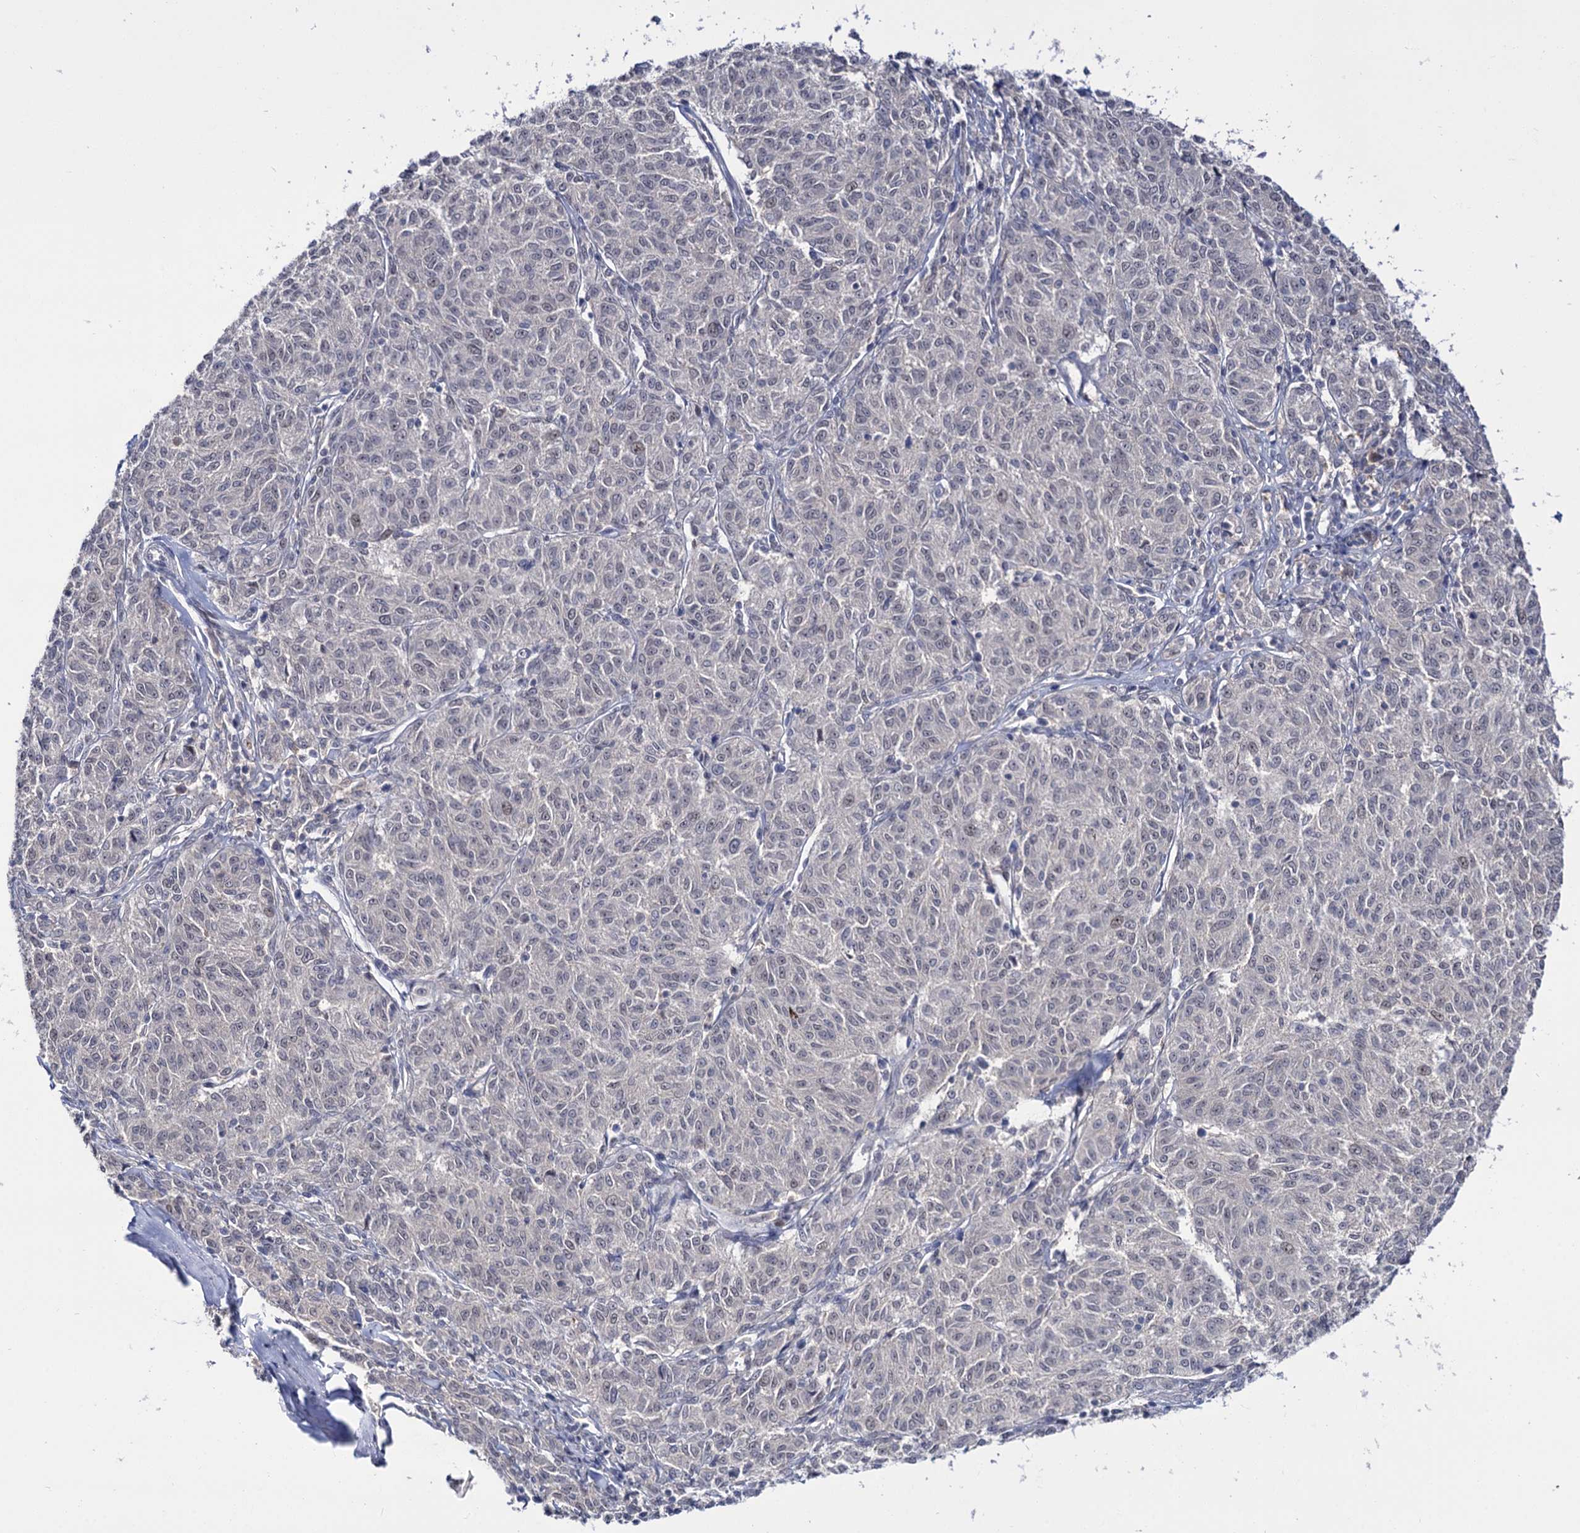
{"staining": {"intensity": "negative", "quantity": "none", "location": "none"}, "tissue": "melanoma", "cell_type": "Tumor cells", "image_type": "cancer", "snomed": [{"axis": "morphology", "description": "Malignant melanoma, NOS"}, {"axis": "topography", "description": "Skin"}], "caption": "Immunohistochemistry of human melanoma demonstrates no expression in tumor cells.", "gene": "NEK10", "patient": {"sex": "female", "age": 72}}